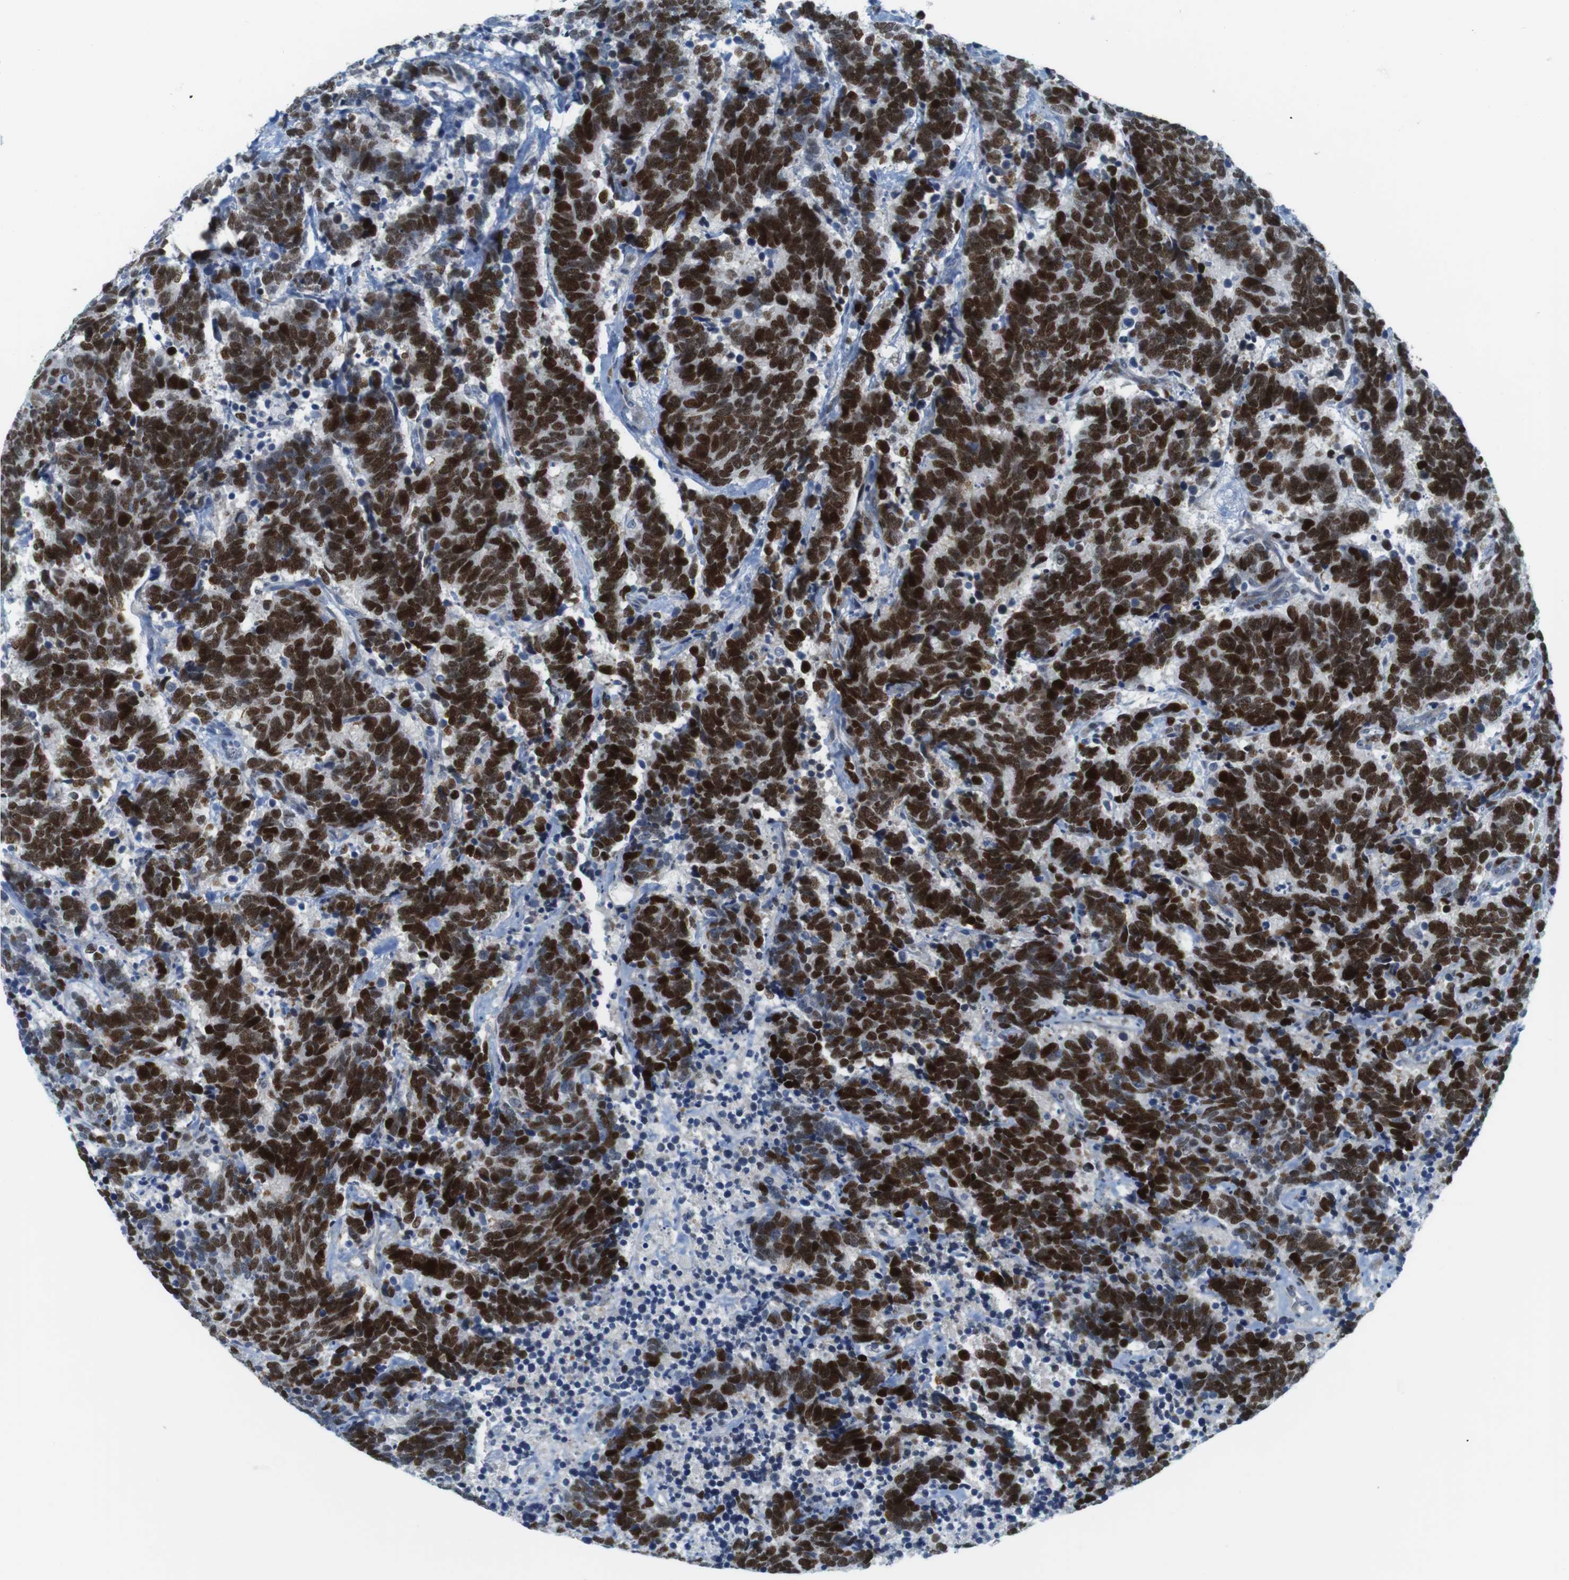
{"staining": {"intensity": "strong", "quantity": ">75%", "location": "nuclear"}, "tissue": "carcinoid", "cell_type": "Tumor cells", "image_type": "cancer", "snomed": [{"axis": "morphology", "description": "Carcinoma, NOS"}, {"axis": "morphology", "description": "Carcinoid, malignant, NOS"}, {"axis": "topography", "description": "Urinary bladder"}], "caption": "An immunohistochemistry histopathology image of neoplastic tissue is shown. Protein staining in brown highlights strong nuclear positivity in malignant carcinoid within tumor cells.", "gene": "CHAF1A", "patient": {"sex": "male", "age": 57}}